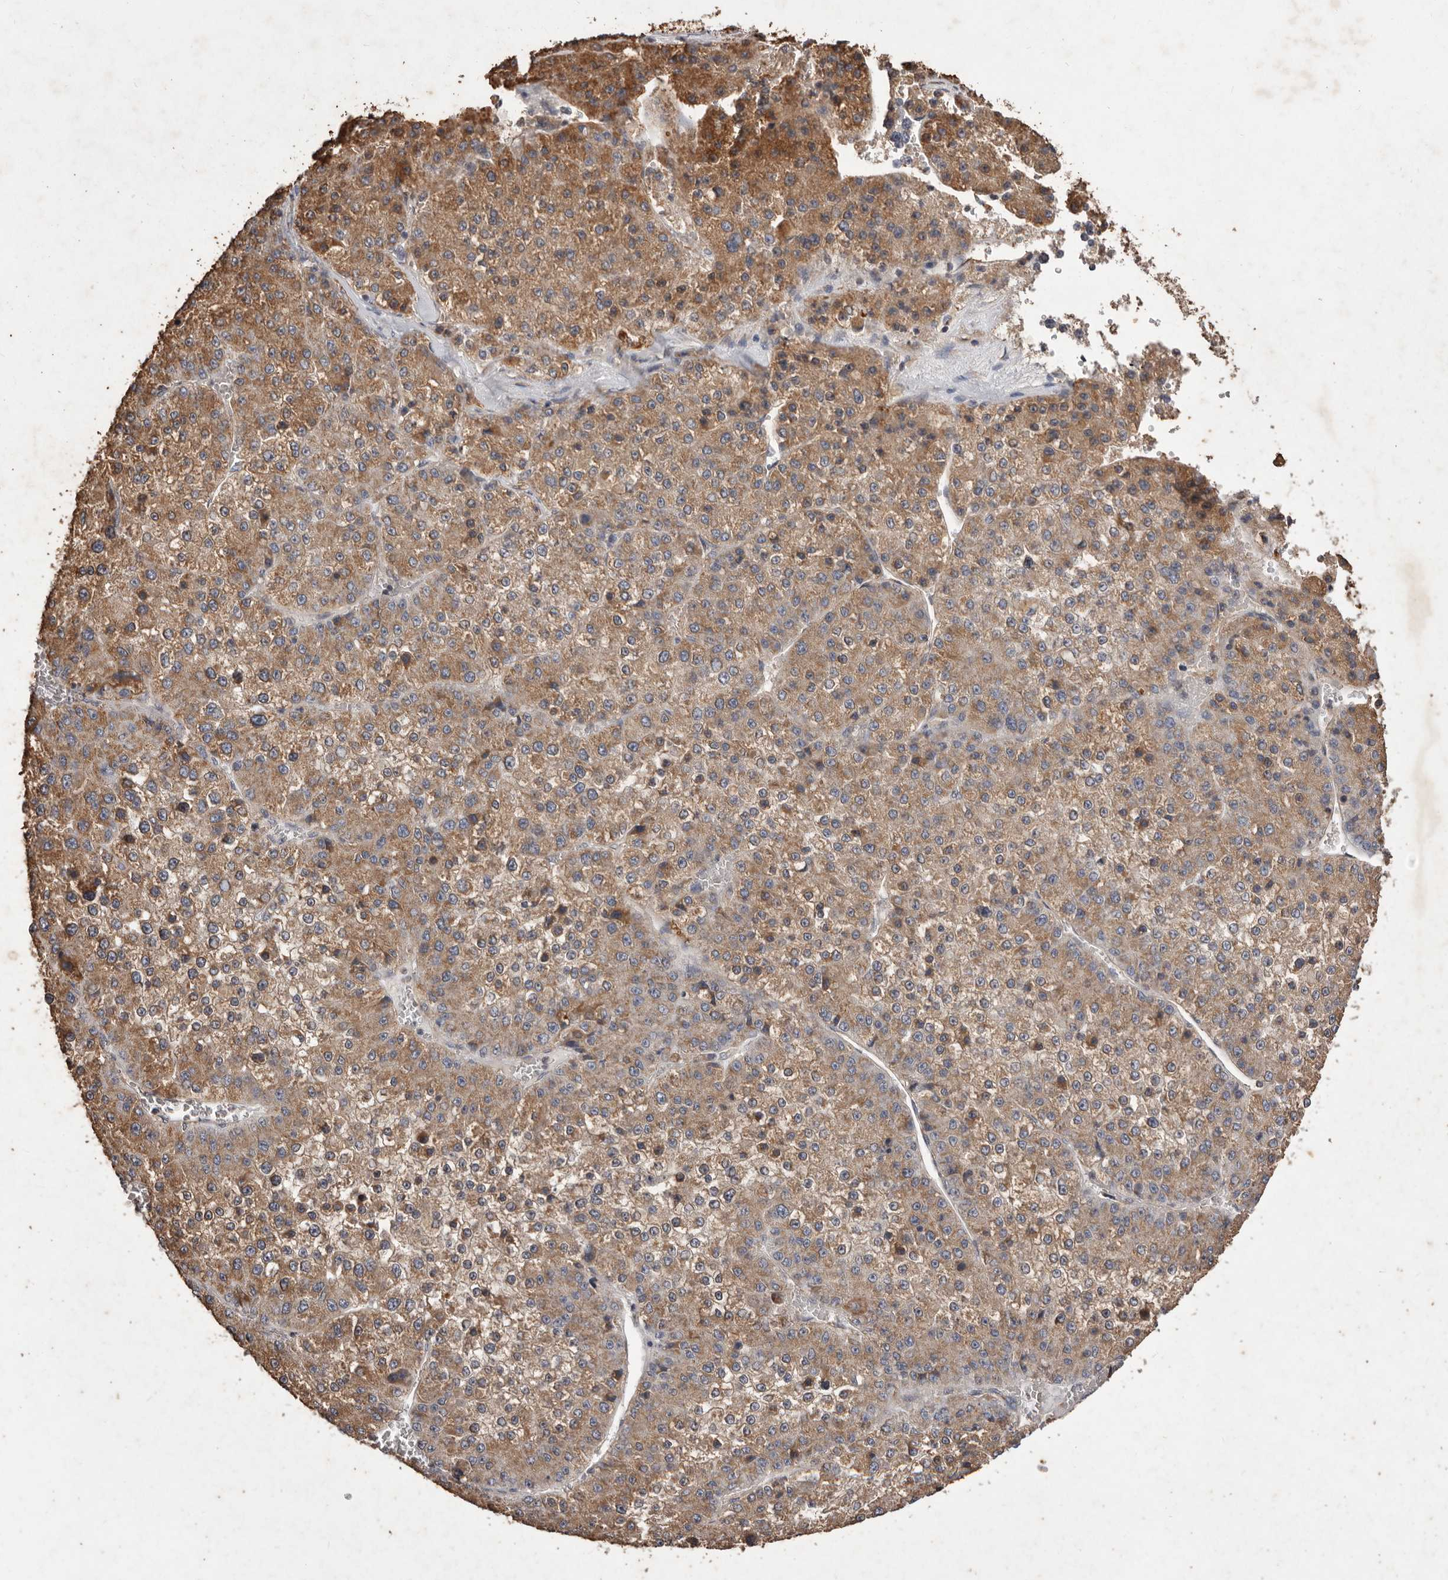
{"staining": {"intensity": "moderate", "quantity": ">75%", "location": "cytoplasmic/membranous"}, "tissue": "liver cancer", "cell_type": "Tumor cells", "image_type": "cancer", "snomed": [{"axis": "morphology", "description": "Carcinoma, Hepatocellular, NOS"}, {"axis": "topography", "description": "Liver"}], "caption": "Immunohistochemical staining of human hepatocellular carcinoma (liver) reveals medium levels of moderate cytoplasmic/membranous protein staining in about >75% of tumor cells.", "gene": "CXCL14", "patient": {"sex": "female", "age": 73}}